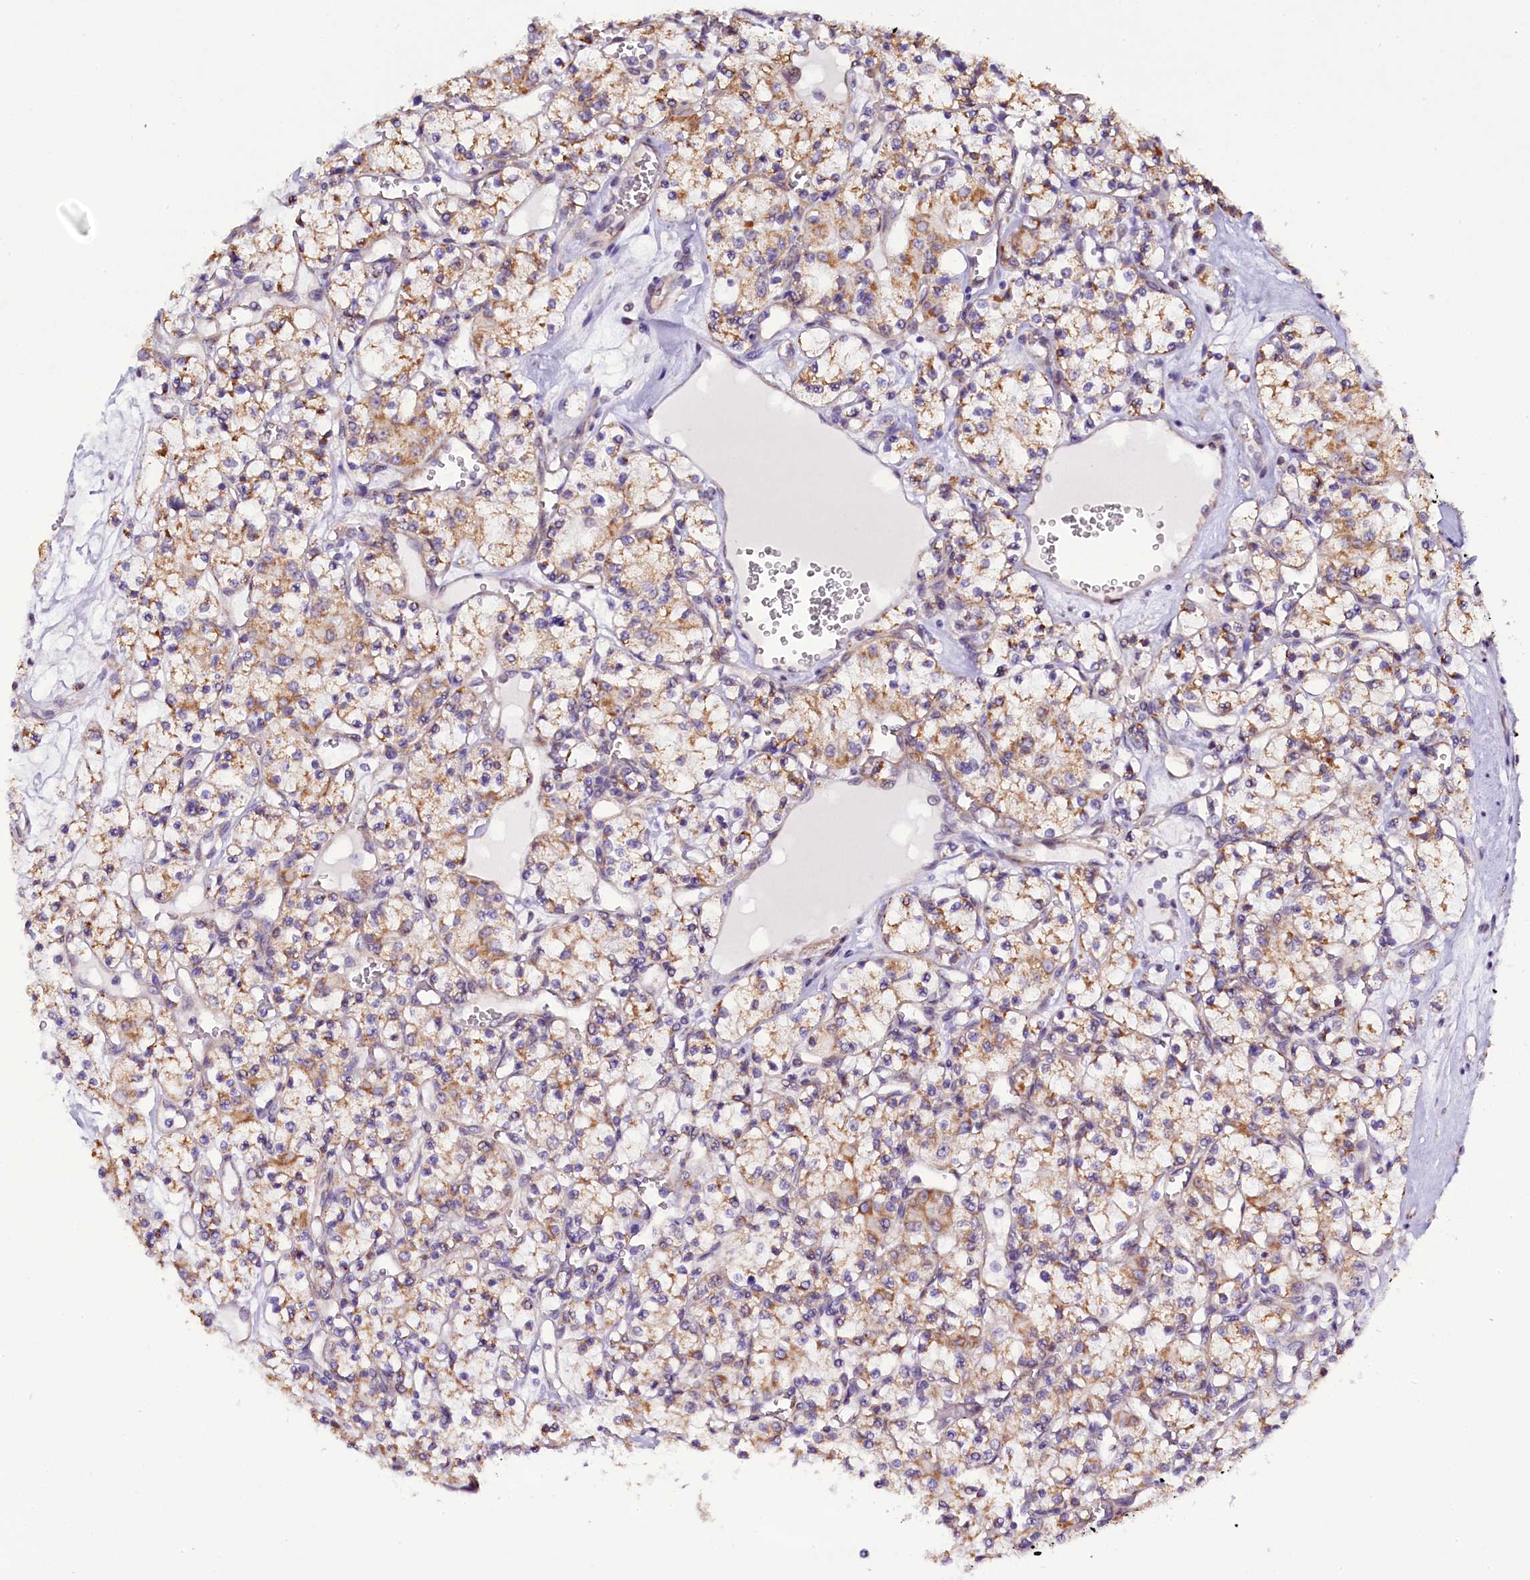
{"staining": {"intensity": "moderate", "quantity": "25%-75%", "location": "cytoplasmic/membranous"}, "tissue": "renal cancer", "cell_type": "Tumor cells", "image_type": "cancer", "snomed": [{"axis": "morphology", "description": "Adenocarcinoma, NOS"}, {"axis": "topography", "description": "Kidney"}], "caption": "Immunohistochemistry histopathology image of neoplastic tissue: renal cancer (adenocarcinoma) stained using immunohistochemistry (IHC) exhibits medium levels of moderate protein expression localized specifically in the cytoplasmic/membranous of tumor cells, appearing as a cytoplasmic/membranous brown color.", "gene": "UACA", "patient": {"sex": "female", "age": 59}}